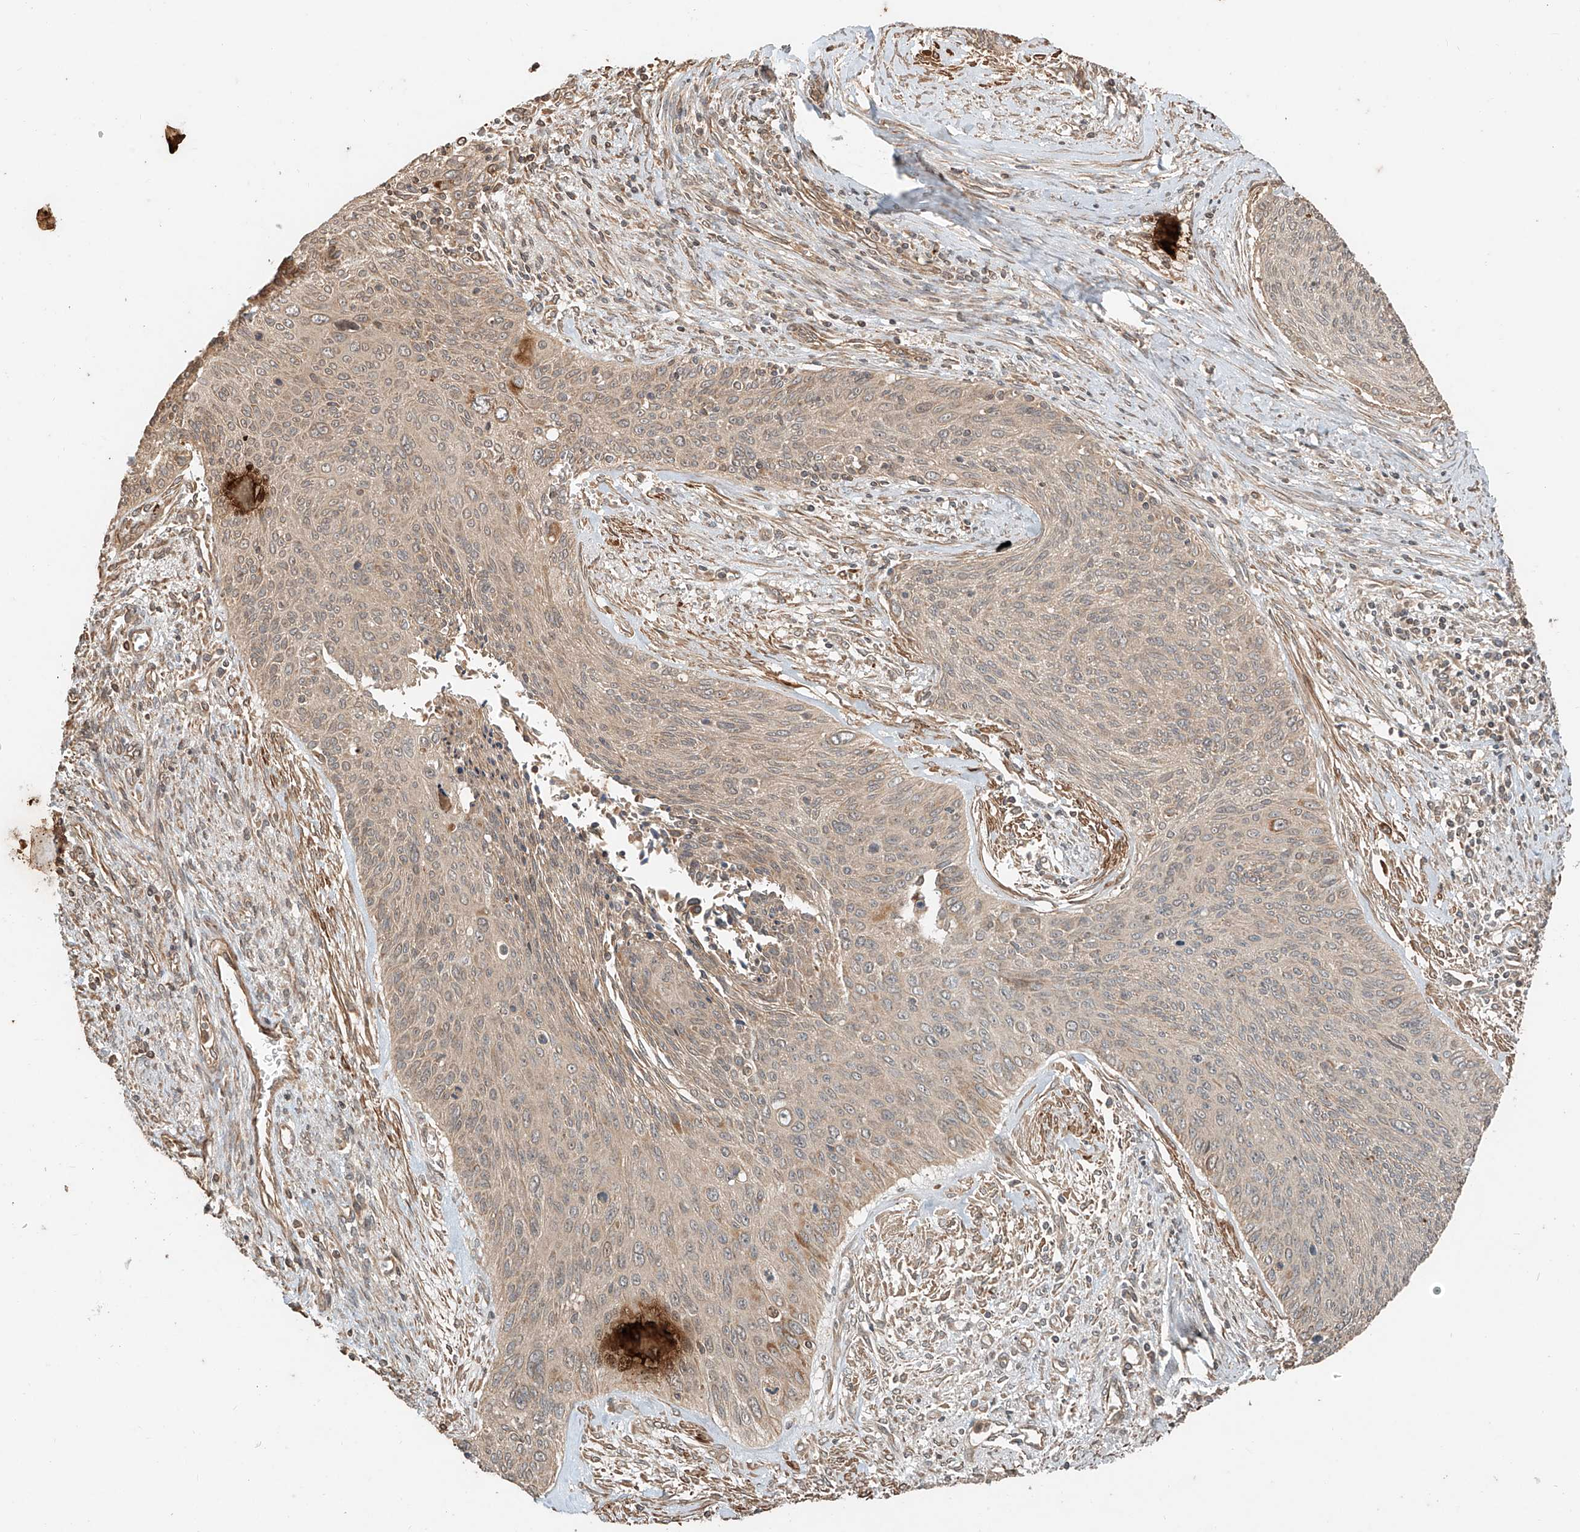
{"staining": {"intensity": "weak", "quantity": "<25%", "location": "cytoplasmic/membranous"}, "tissue": "cervical cancer", "cell_type": "Tumor cells", "image_type": "cancer", "snomed": [{"axis": "morphology", "description": "Squamous cell carcinoma, NOS"}, {"axis": "topography", "description": "Cervix"}], "caption": "This is an IHC micrograph of human cervical cancer (squamous cell carcinoma). There is no staining in tumor cells.", "gene": "ANKZF1", "patient": {"sex": "female", "age": 55}}